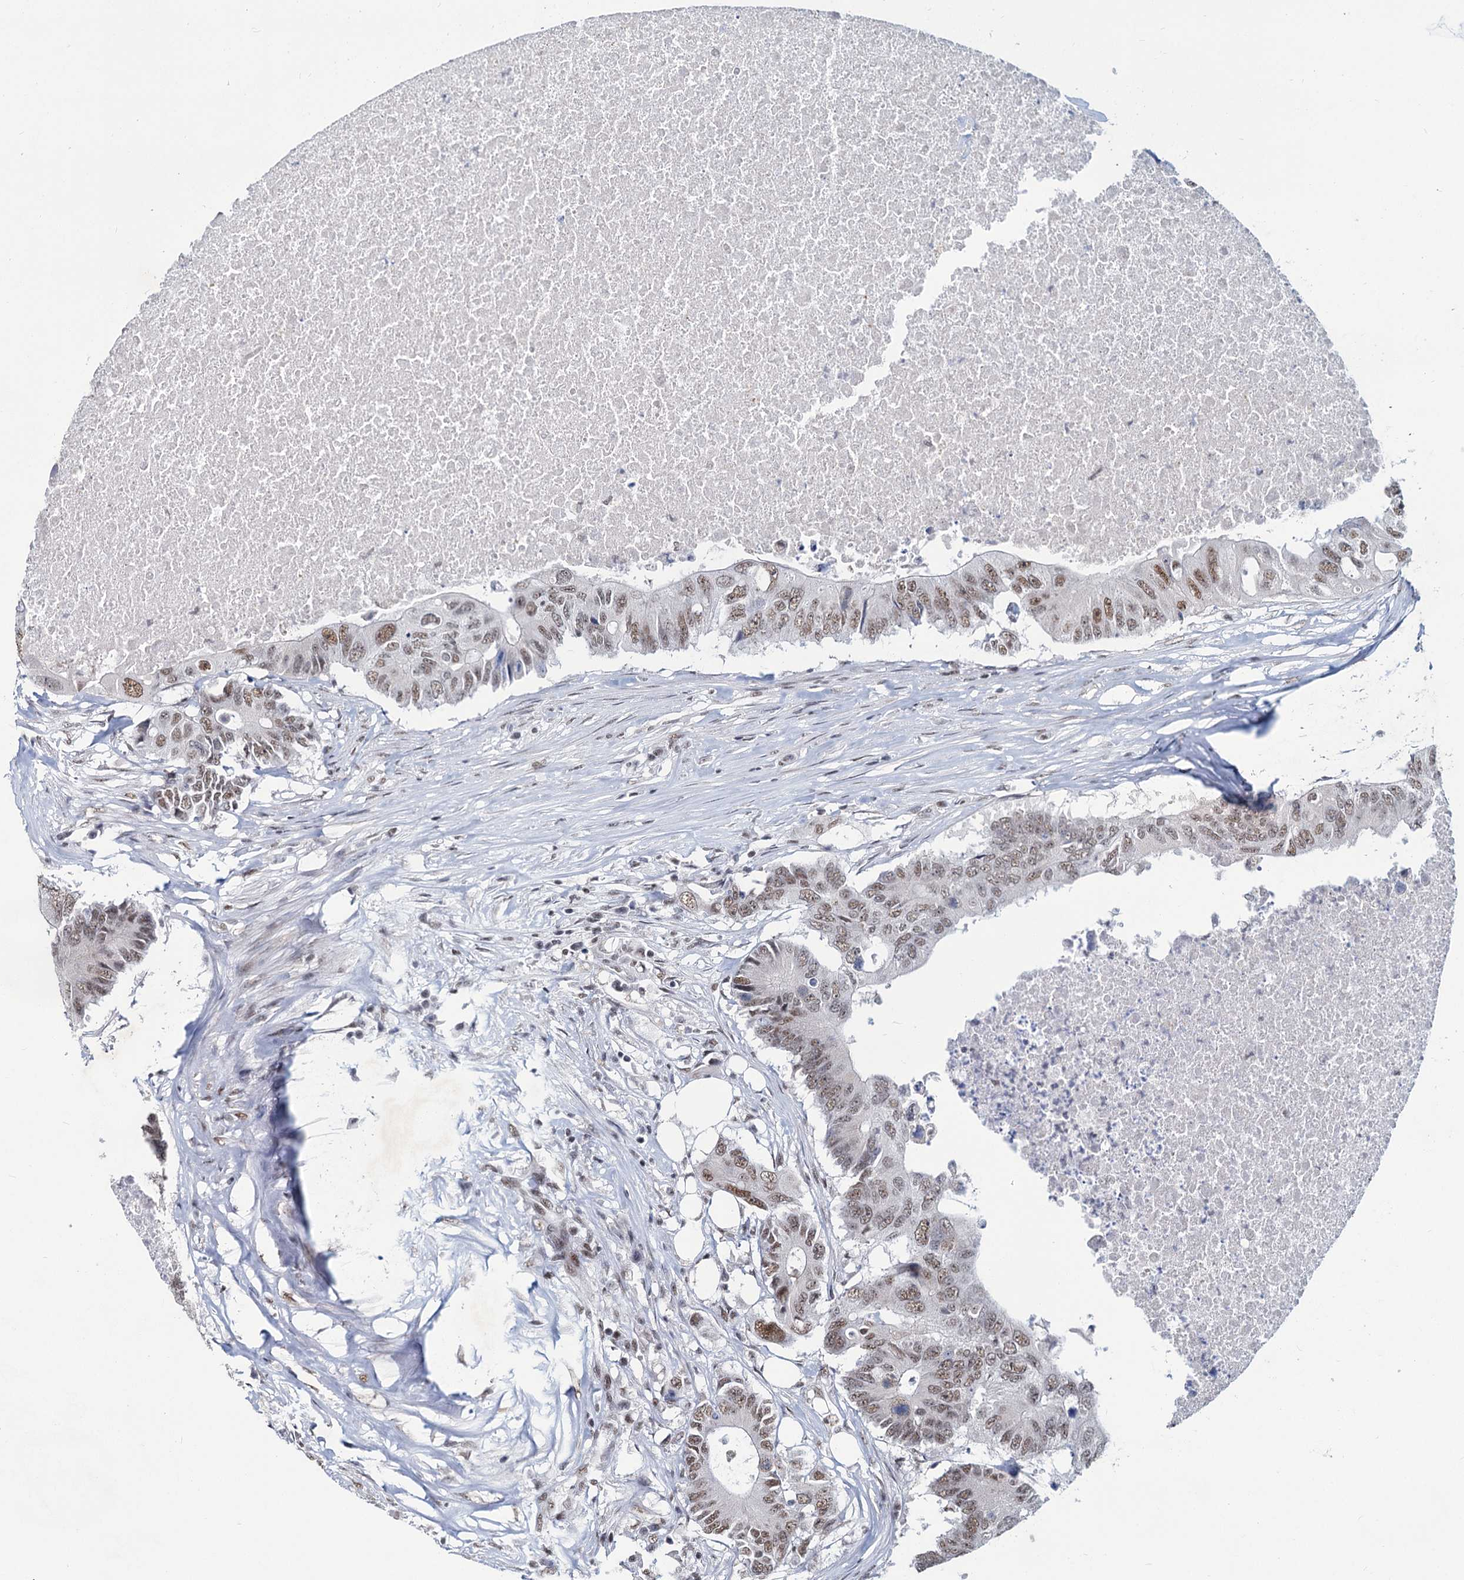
{"staining": {"intensity": "moderate", "quantity": ">75%", "location": "nuclear"}, "tissue": "colorectal cancer", "cell_type": "Tumor cells", "image_type": "cancer", "snomed": [{"axis": "morphology", "description": "Adenocarcinoma, NOS"}, {"axis": "topography", "description": "Colon"}], "caption": "Brown immunohistochemical staining in human colorectal cancer (adenocarcinoma) reveals moderate nuclear staining in approximately >75% of tumor cells.", "gene": "METTL14", "patient": {"sex": "male", "age": 71}}